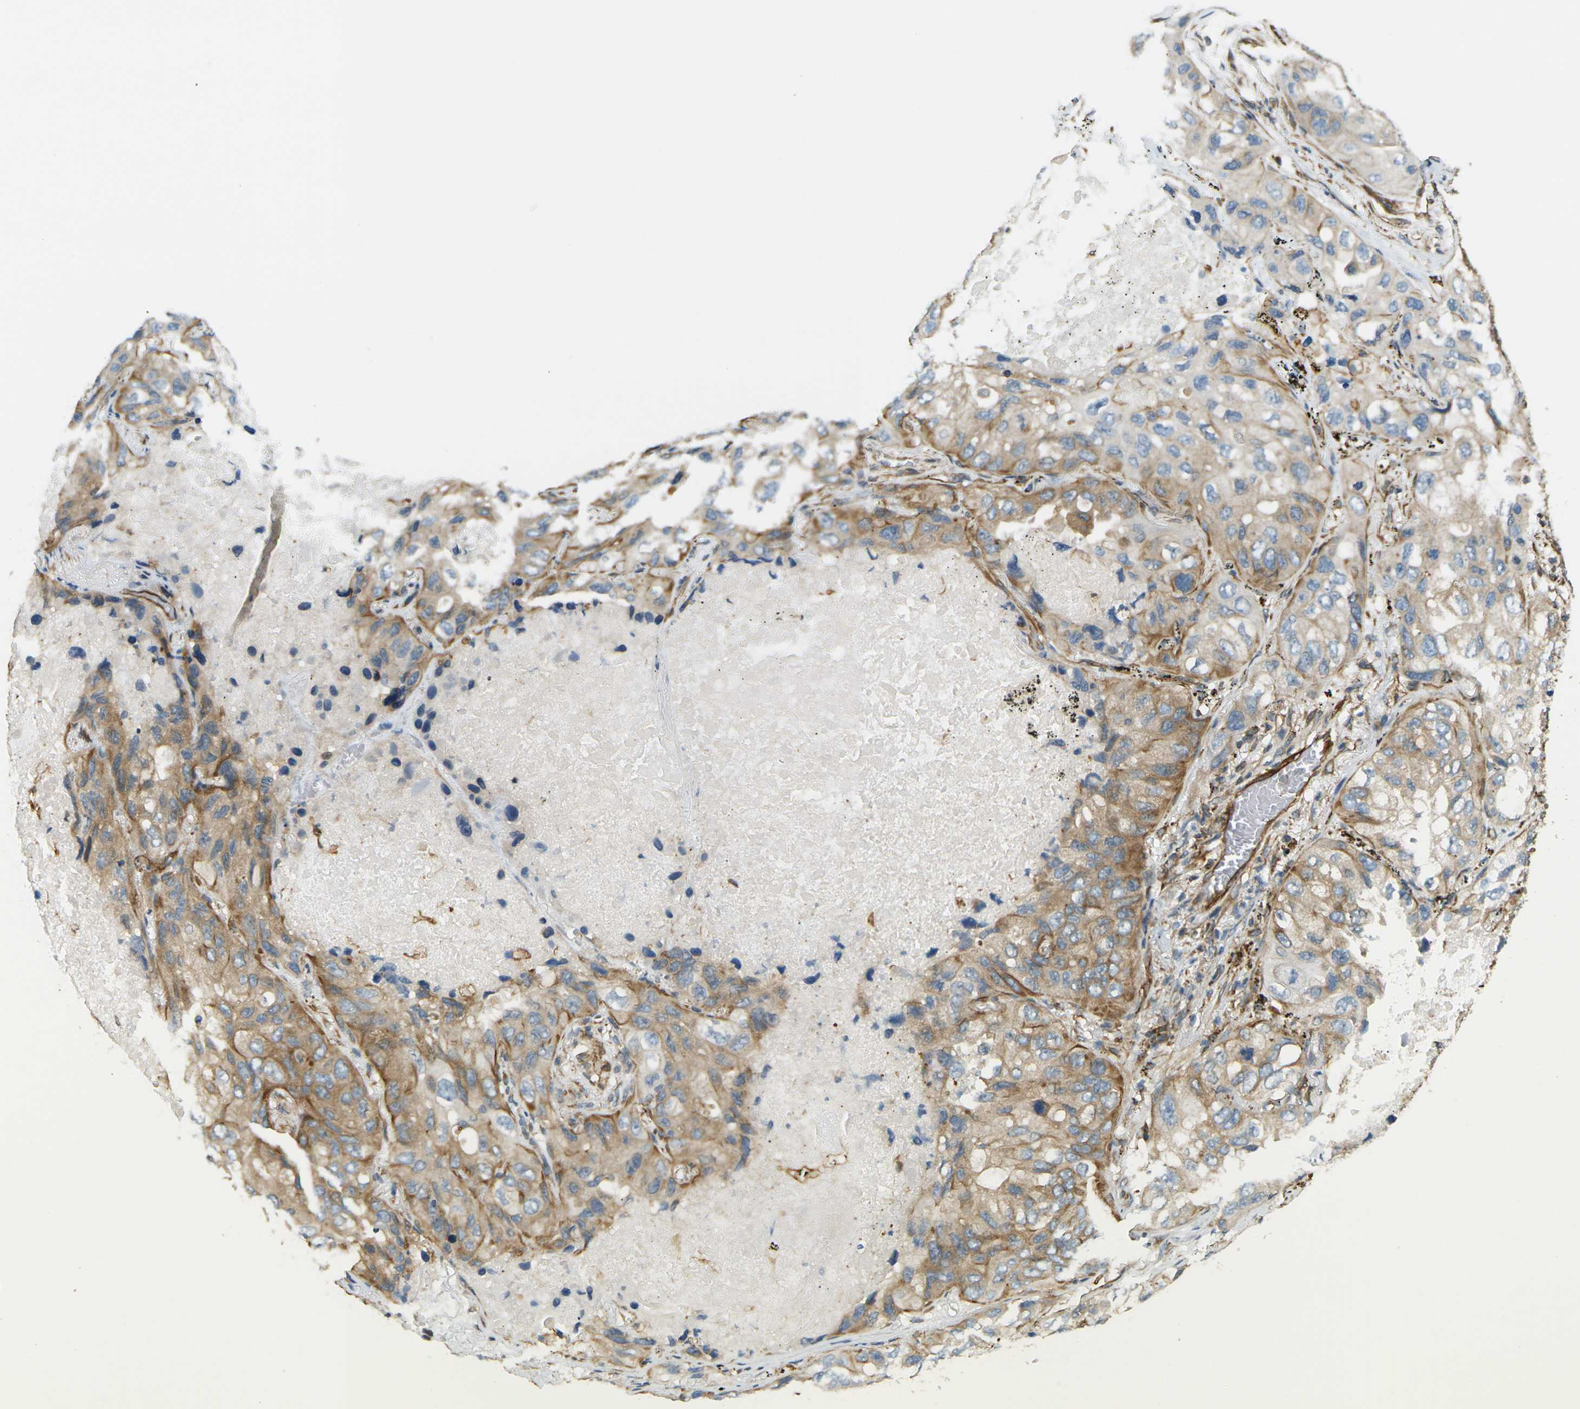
{"staining": {"intensity": "moderate", "quantity": "25%-75%", "location": "cytoplasmic/membranous"}, "tissue": "lung cancer", "cell_type": "Tumor cells", "image_type": "cancer", "snomed": [{"axis": "morphology", "description": "Squamous cell carcinoma, NOS"}, {"axis": "topography", "description": "Lung"}], "caption": "Squamous cell carcinoma (lung) stained for a protein reveals moderate cytoplasmic/membranous positivity in tumor cells.", "gene": "CYTH3", "patient": {"sex": "female", "age": 73}}